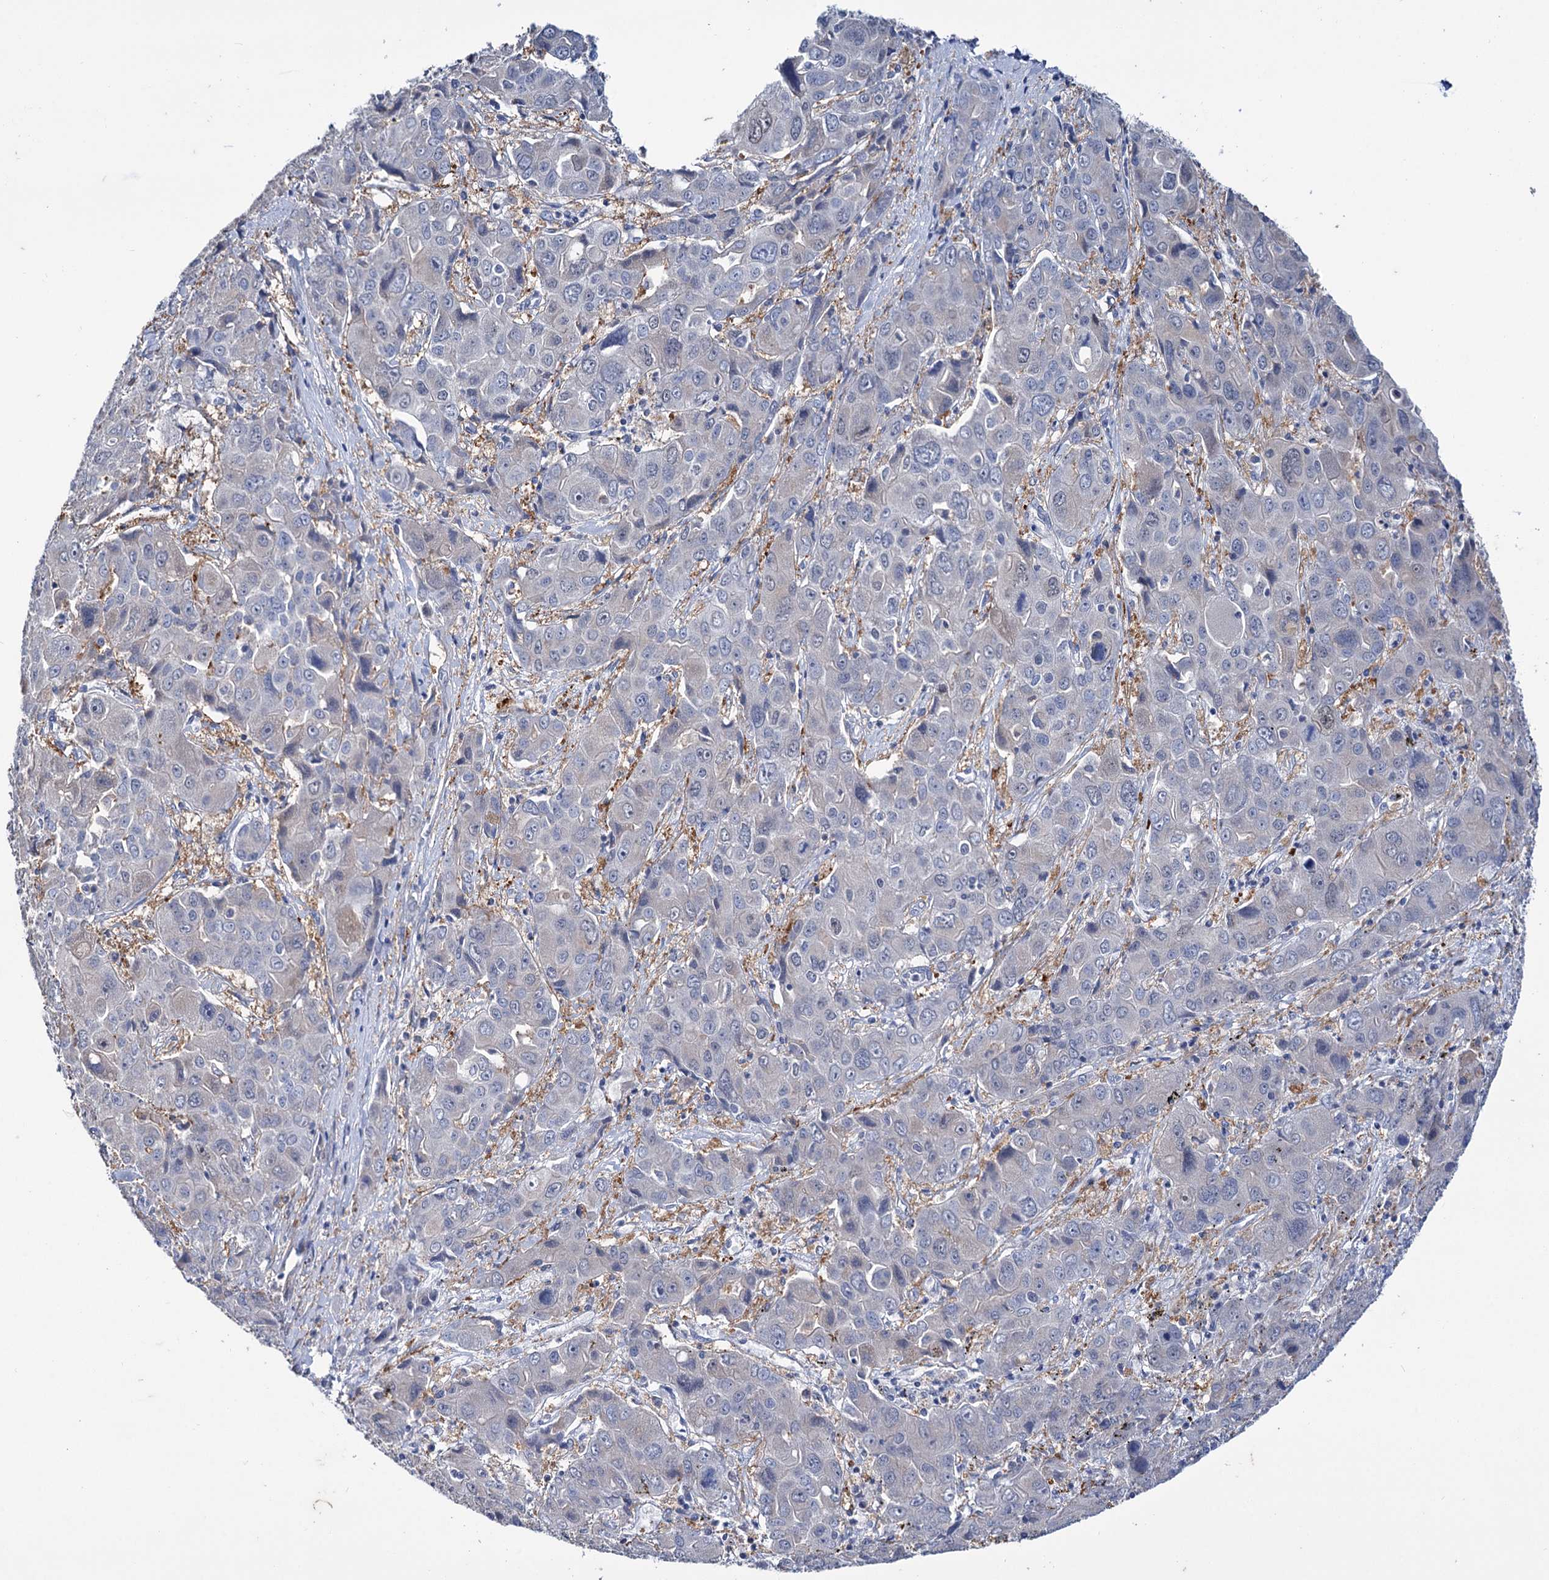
{"staining": {"intensity": "negative", "quantity": "none", "location": "none"}, "tissue": "liver cancer", "cell_type": "Tumor cells", "image_type": "cancer", "snomed": [{"axis": "morphology", "description": "Cholangiocarcinoma"}, {"axis": "topography", "description": "Liver"}], "caption": "Protein analysis of liver cancer exhibits no significant staining in tumor cells. (DAB IHC visualized using brightfield microscopy, high magnification).", "gene": "MID1IP1", "patient": {"sex": "male", "age": 67}}